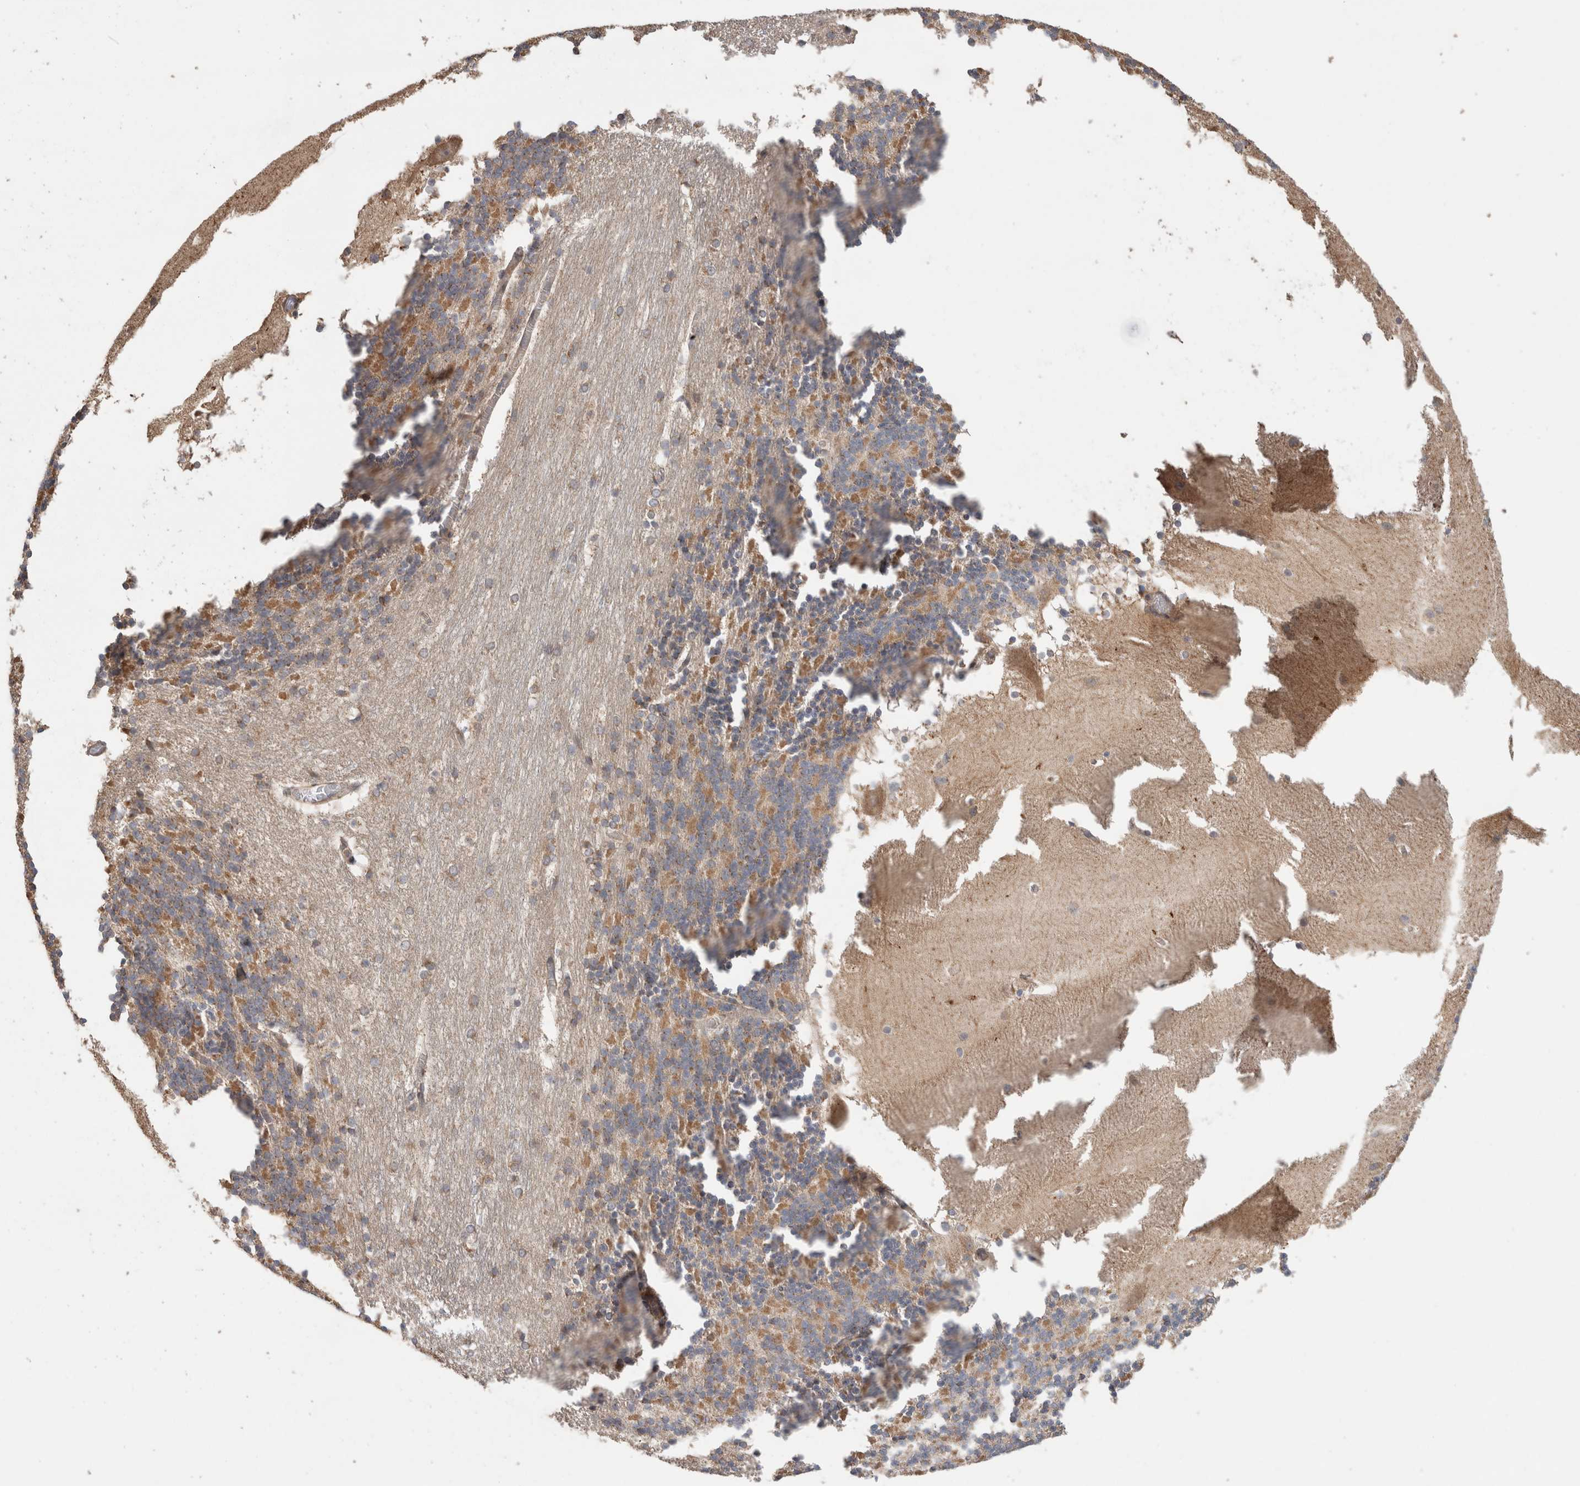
{"staining": {"intensity": "moderate", "quantity": ">75%", "location": "cytoplasmic/membranous"}, "tissue": "cerebellum", "cell_type": "Cells in granular layer", "image_type": "normal", "snomed": [{"axis": "morphology", "description": "Normal tissue, NOS"}, {"axis": "topography", "description": "Cerebellum"}], "caption": "The histopathology image demonstrates immunohistochemical staining of unremarkable cerebellum. There is moderate cytoplasmic/membranous staining is seen in about >75% of cells in granular layer.", "gene": "TRIM5", "patient": {"sex": "female", "age": 19}}